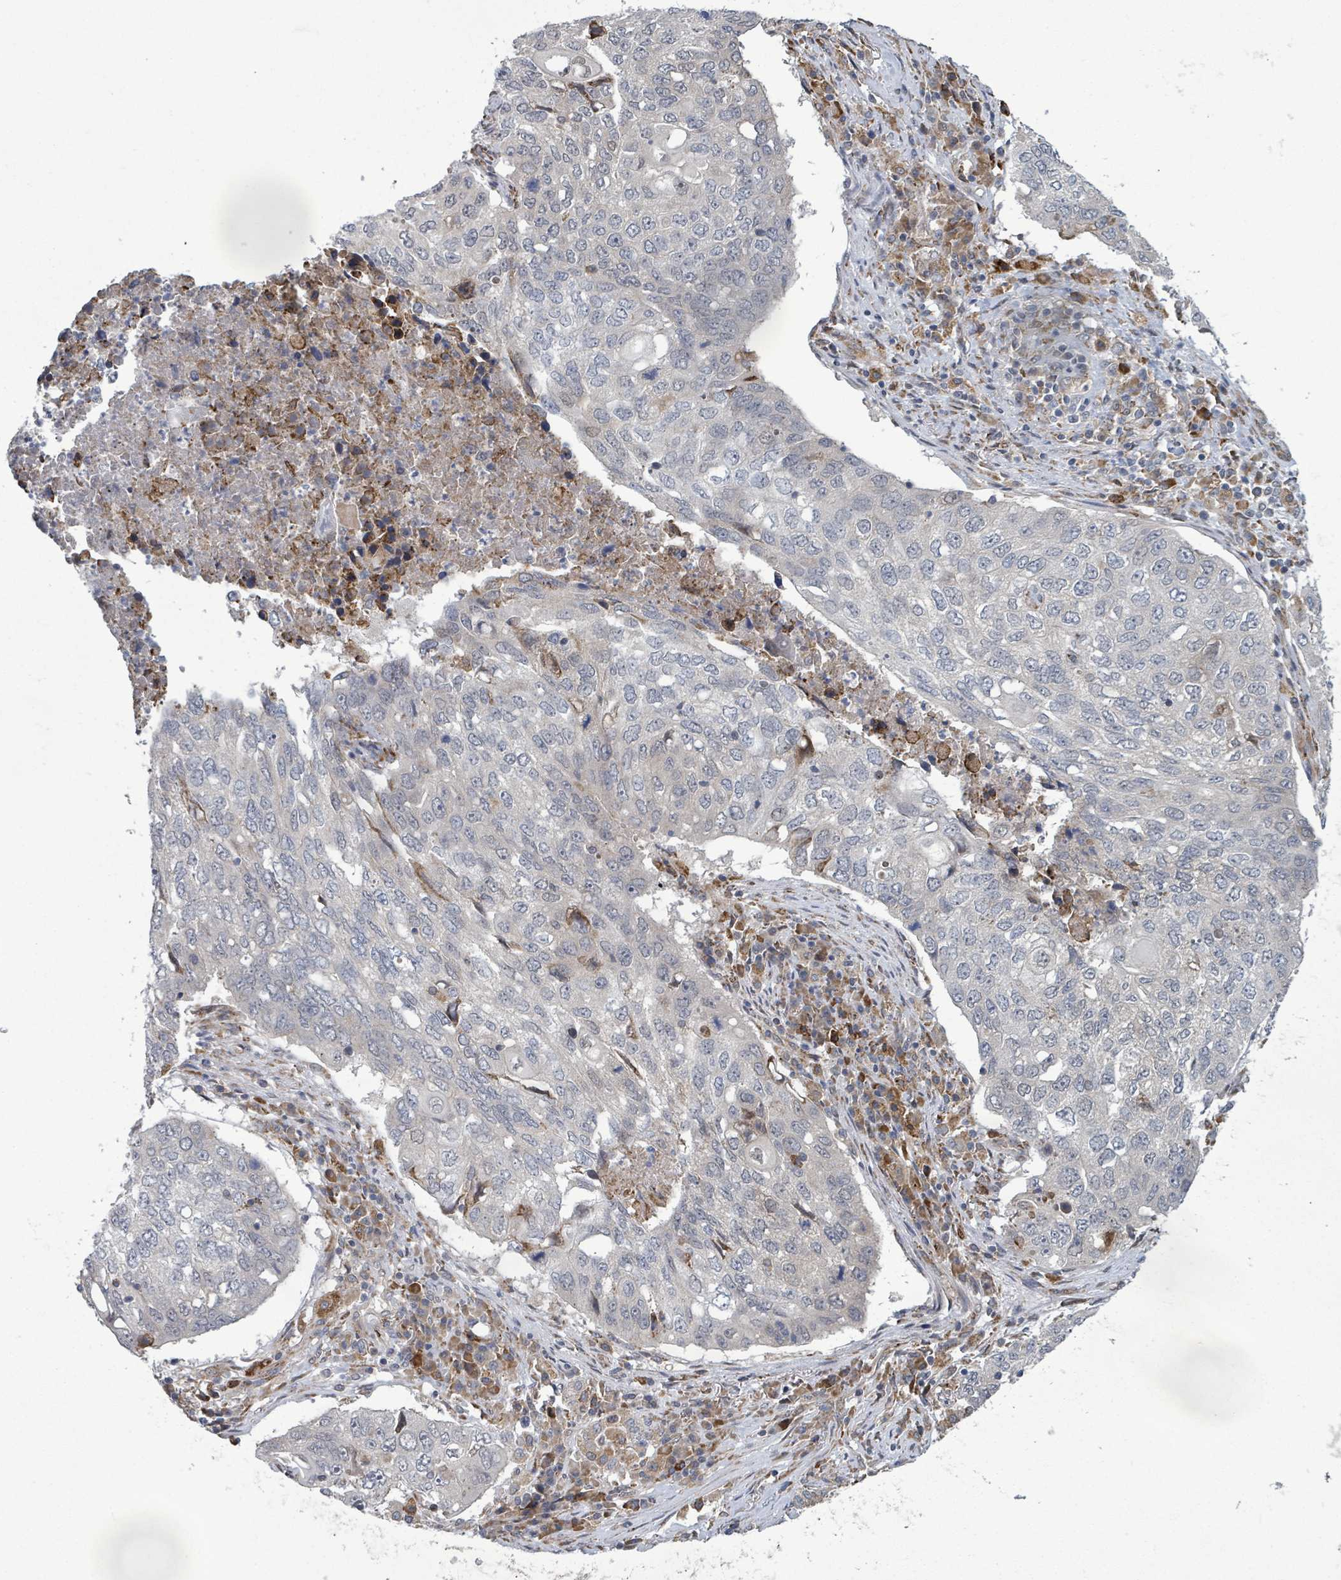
{"staining": {"intensity": "negative", "quantity": "none", "location": "none"}, "tissue": "lung cancer", "cell_type": "Tumor cells", "image_type": "cancer", "snomed": [{"axis": "morphology", "description": "Squamous cell carcinoma, NOS"}, {"axis": "topography", "description": "Lung"}], "caption": "A photomicrograph of lung squamous cell carcinoma stained for a protein shows no brown staining in tumor cells.", "gene": "SHROOM2", "patient": {"sex": "female", "age": 63}}